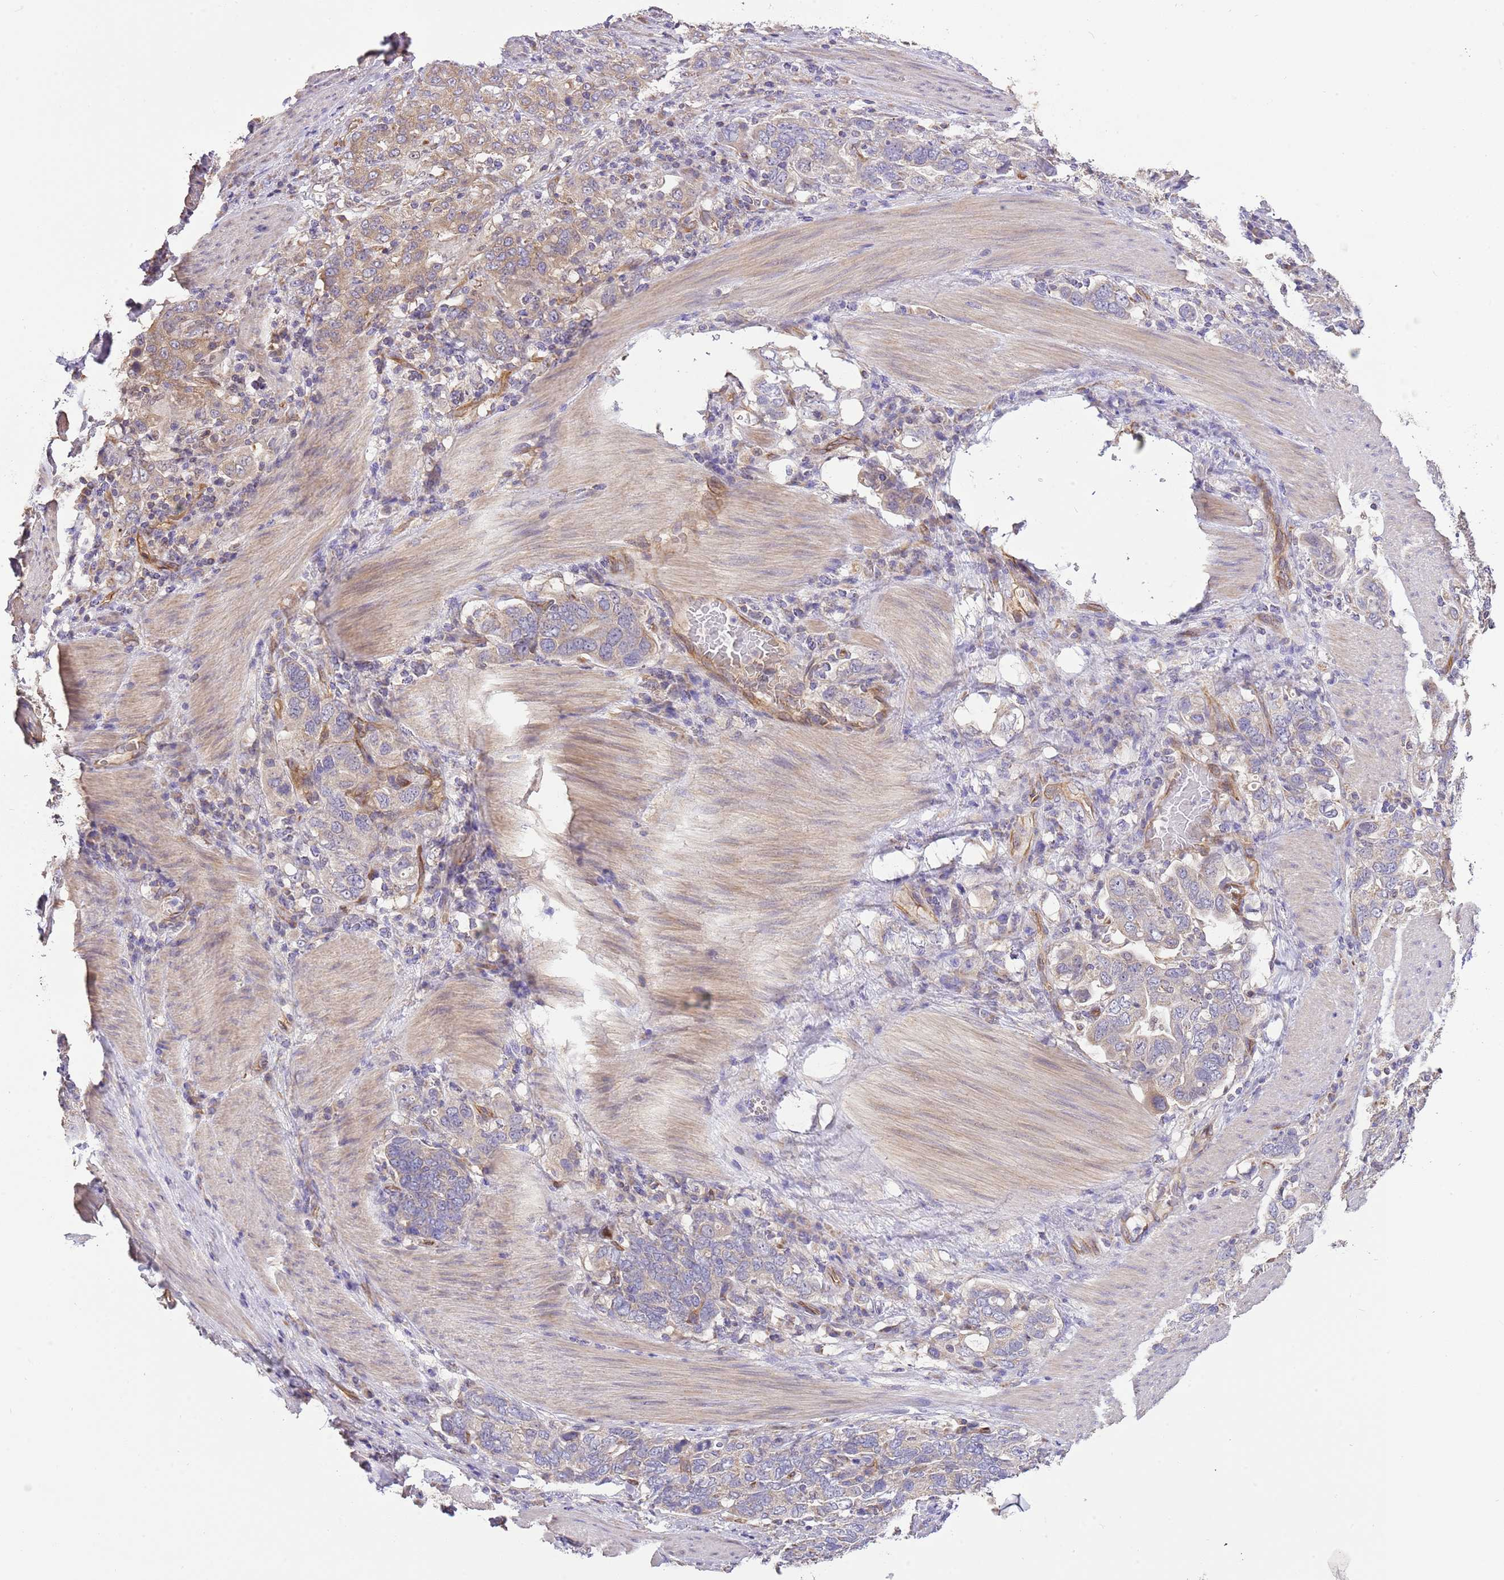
{"staining": {"intensity": "moderate", "quantity": ">75%", "location": "cytoplasmic/membranous"}, "tissue": "stomach cancer", "cell_type": "Tumor cells", "image_type": "cancer", "snomed": [{"axis": "morphology", "description": "Adenocarcinoma, NOS"}, {"axis": "topography", "description": "Stomach, upper"}, {"axis": "topography", "description": "Stomach"}], "caption": "Stomach cancer stained with a brown dye demonstrates moderate cytoplasmic/membranous positive expression in about >75% of tumor cells.", "gene": "DOCK9", "patient": {"sex": "male", "age": 62}}